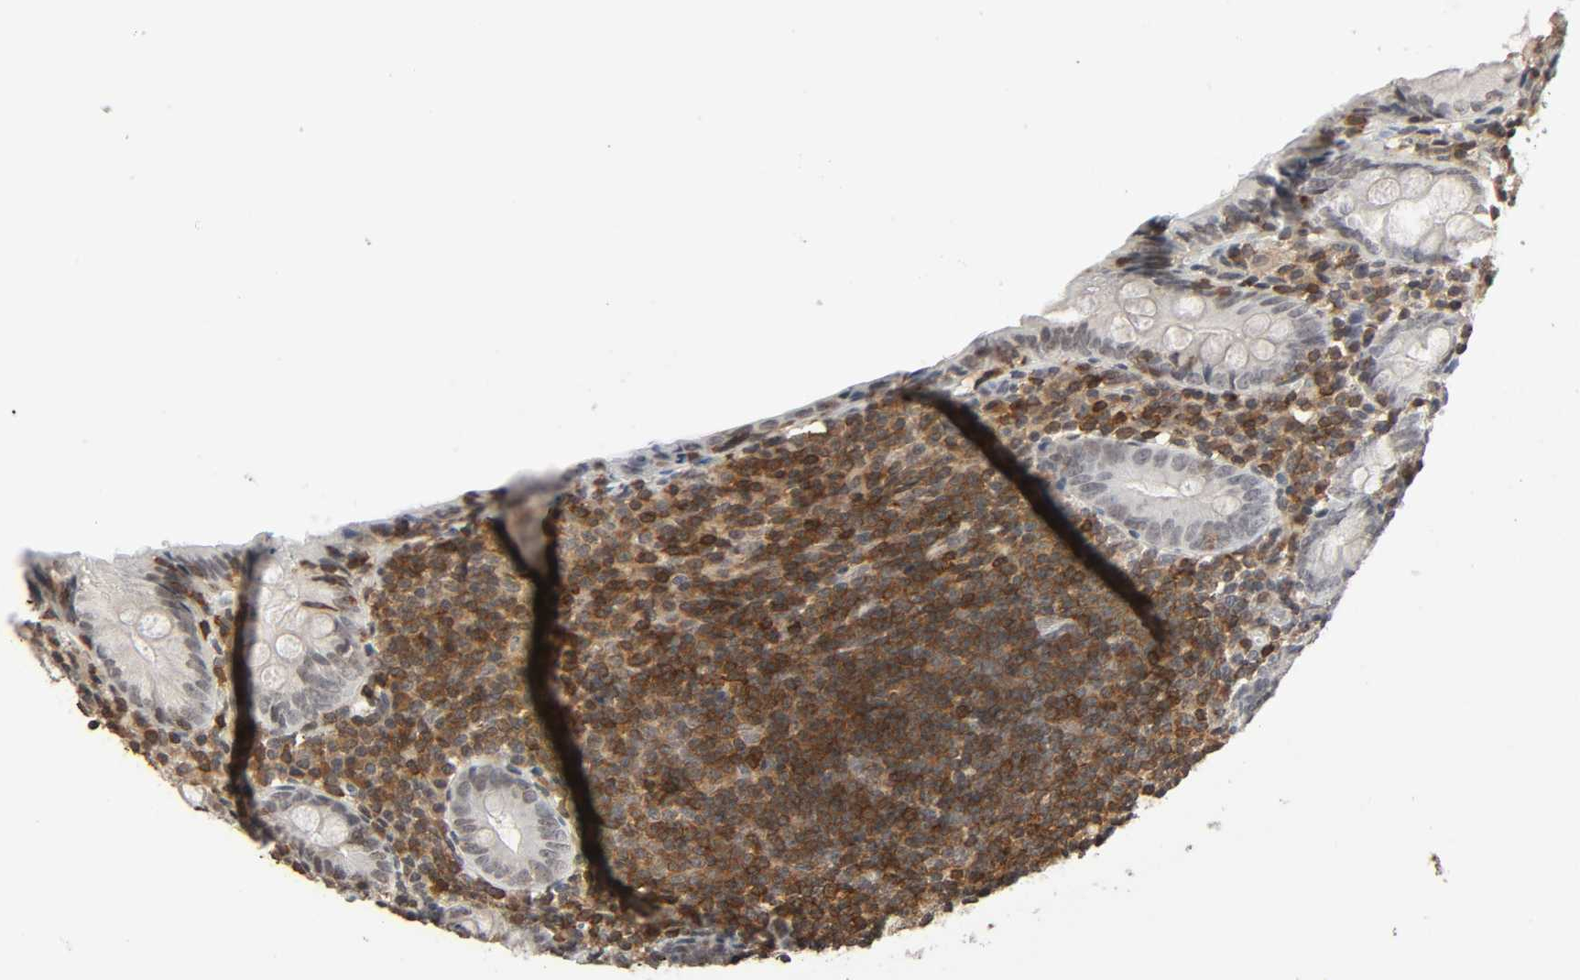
{"staining": {"intensity": "negative", "quantity": "none", "location": "none"}, "tissue": "appendix", "cell_type": "Glandular cells", "image_type": "normal", "snomed": [{"axis": "morphology", "description": "Normal tissue, NOS"}, {"axis": "topography", "description": "Appendix"}], "caption": "High magnification brightfield microscopy of benign appendix stained with DAB (3,3'-diaminobenzidine) (brown) and counterstained with hematoxylin (blue): glandular cells show no significant expression. The staining was performed using DAB to visualize the protein expression in brown, while the nuclei were stained in blue with hematoxylin (Magnification: 20x).", "gene": "STK4", "patient": {"sex": "female", "age": 10}}